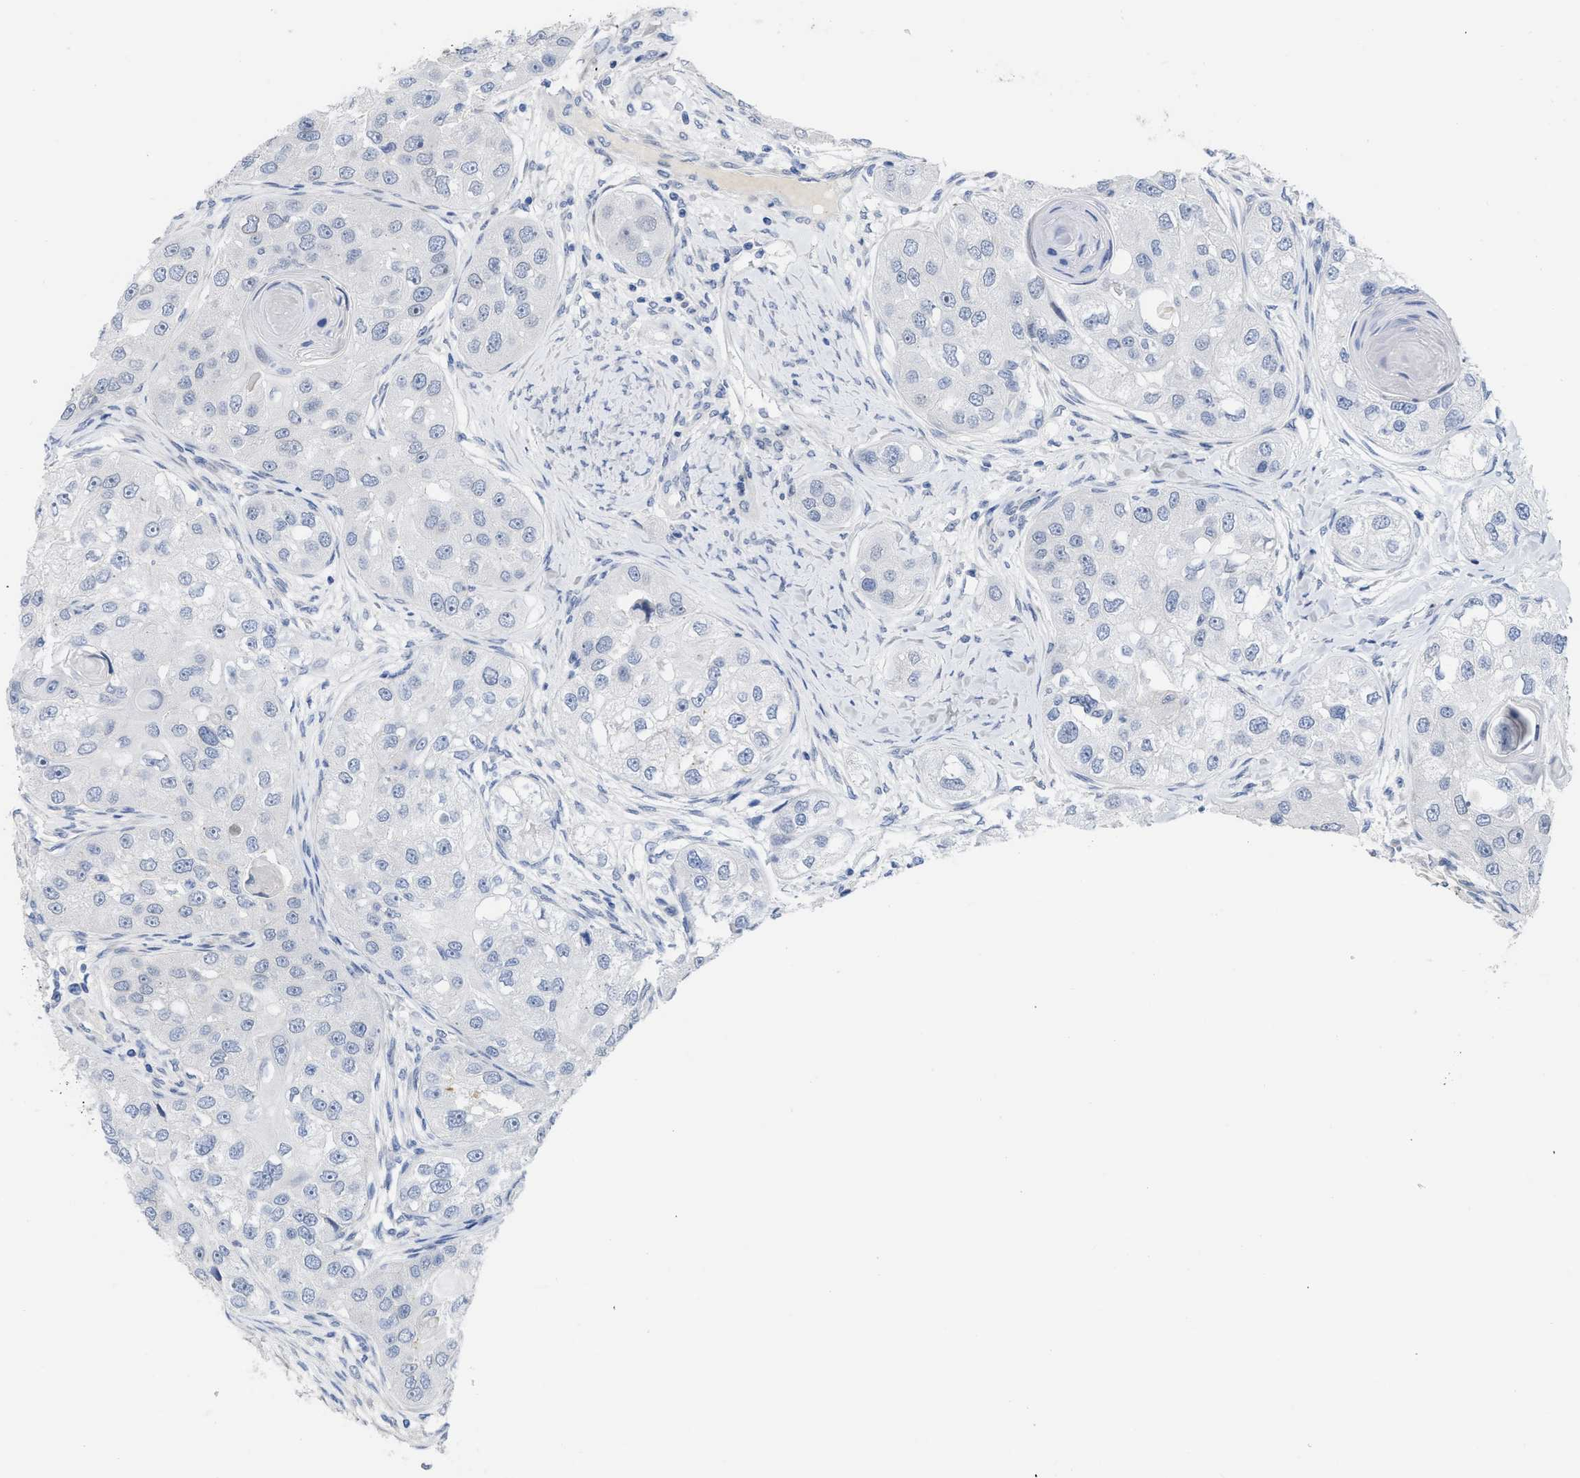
{"staining": {"intensity": "negative", "quantity": "none", "location": "none"}, "tissue": "head and neck cancer", "cell_type": "Tumor cells", "image_type": "cancer", "snomed": [{"axis": "morphology", "description": "Normal tissue, NOS"}, {"axis": "morphology", "description": "Squamous cell carcinoma, NOS"}, {"axis": "topography", "description": "Skeletal muscle"}, {"axis": "topography", "description": "Head-Neck"}], "caption": "This is a photomicrograph of IHC staining of head and neck cancer, which shows no expression in tumor cells.", "gene": "ACKR1", "patient": {"sex": "male", "age": 51}}